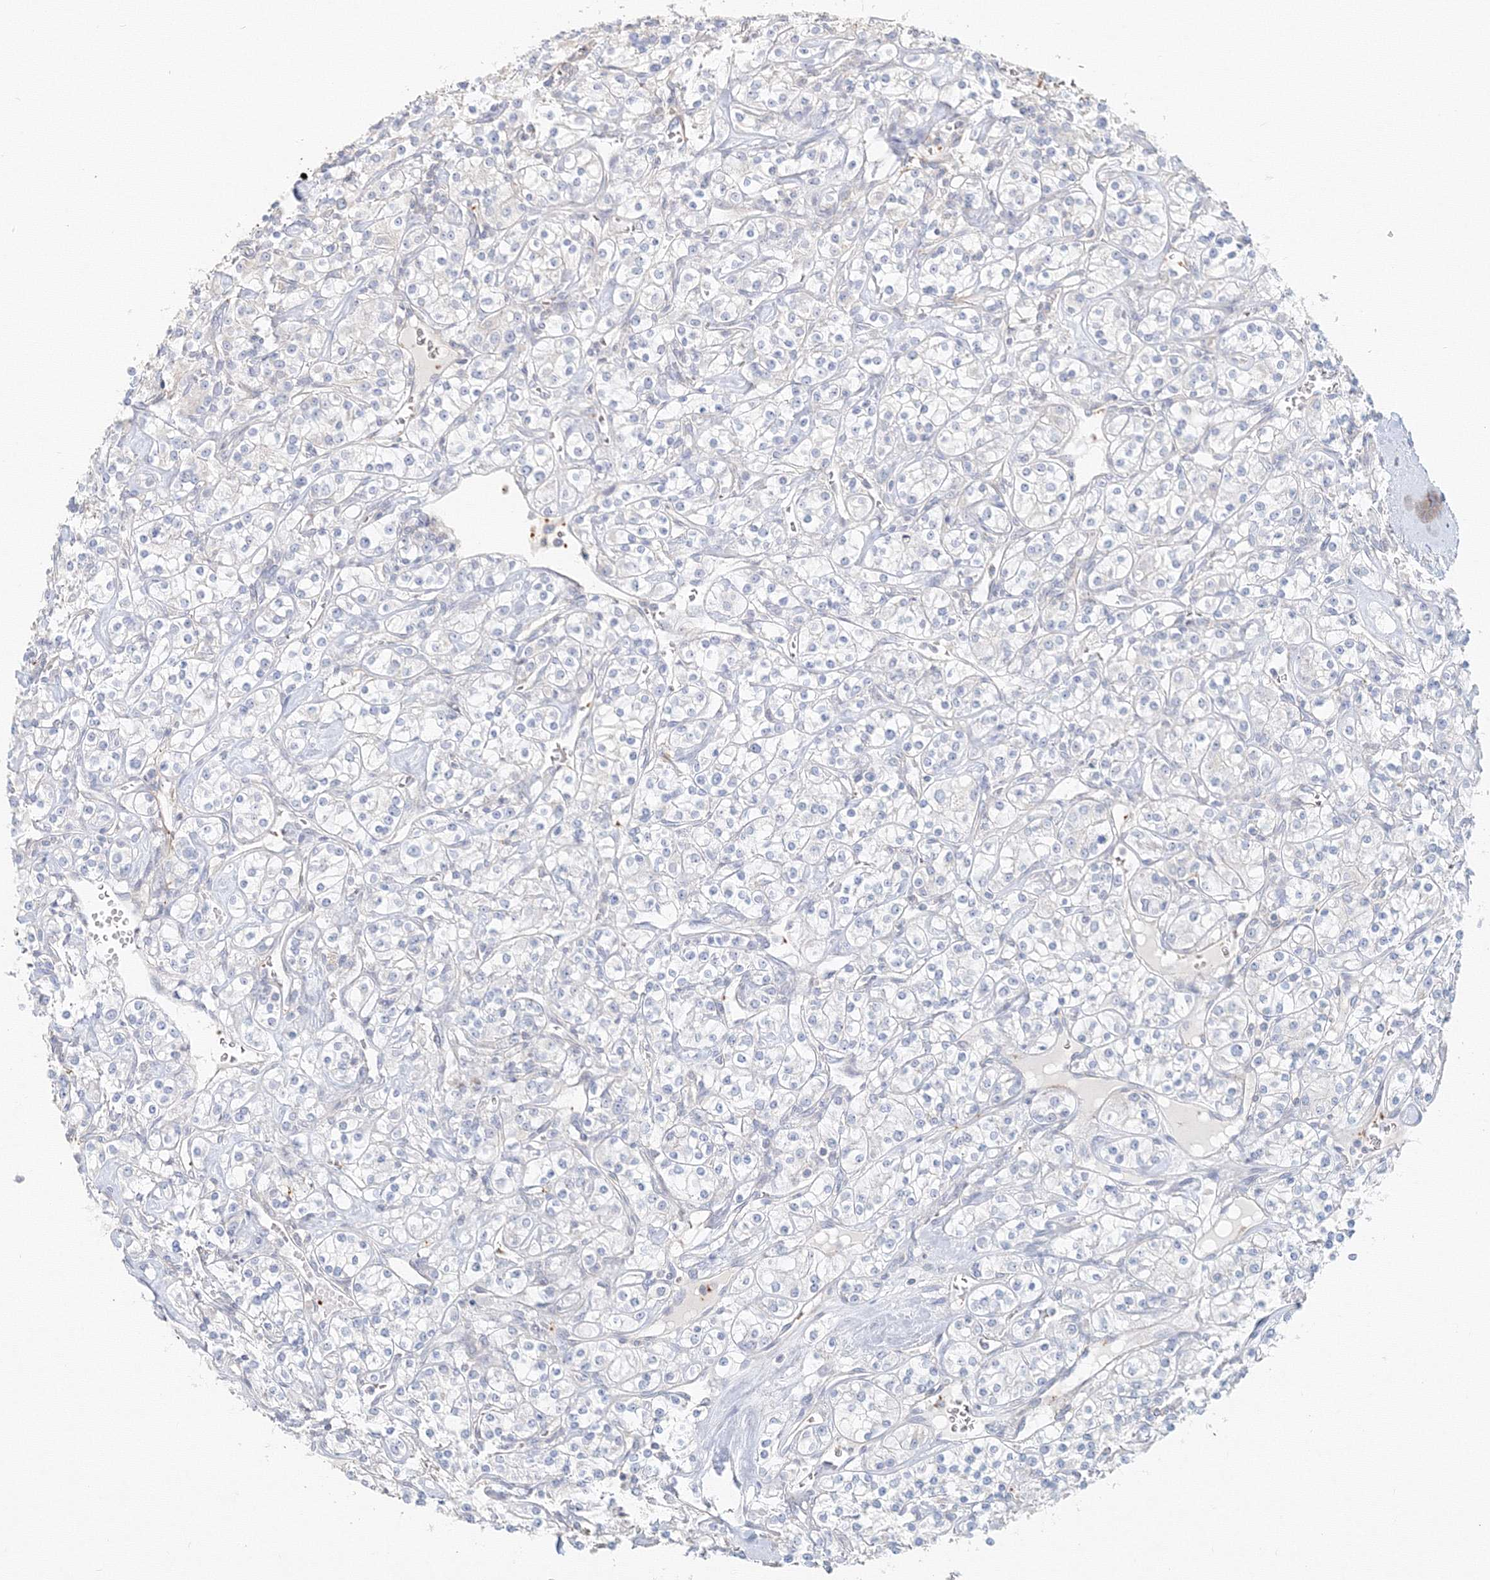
{"staining": {"intensity": "negative", "quantity": "none", "location": "none"}, "tissue": "renal cancer", "cell_type": "Tumor cells", "image_type": "cancer", "snomed": [{"axis": "morphology", "description": "Adenocarcinoma, NOS"}, {"axis": "topography", "description": "Kidney"}], "caption": "Tumor cells are negative for protein expression in human renal cancer (adenocarcinoma).", "gene": "MMRN1", "patient": {"sex": "male", "age": 77}}